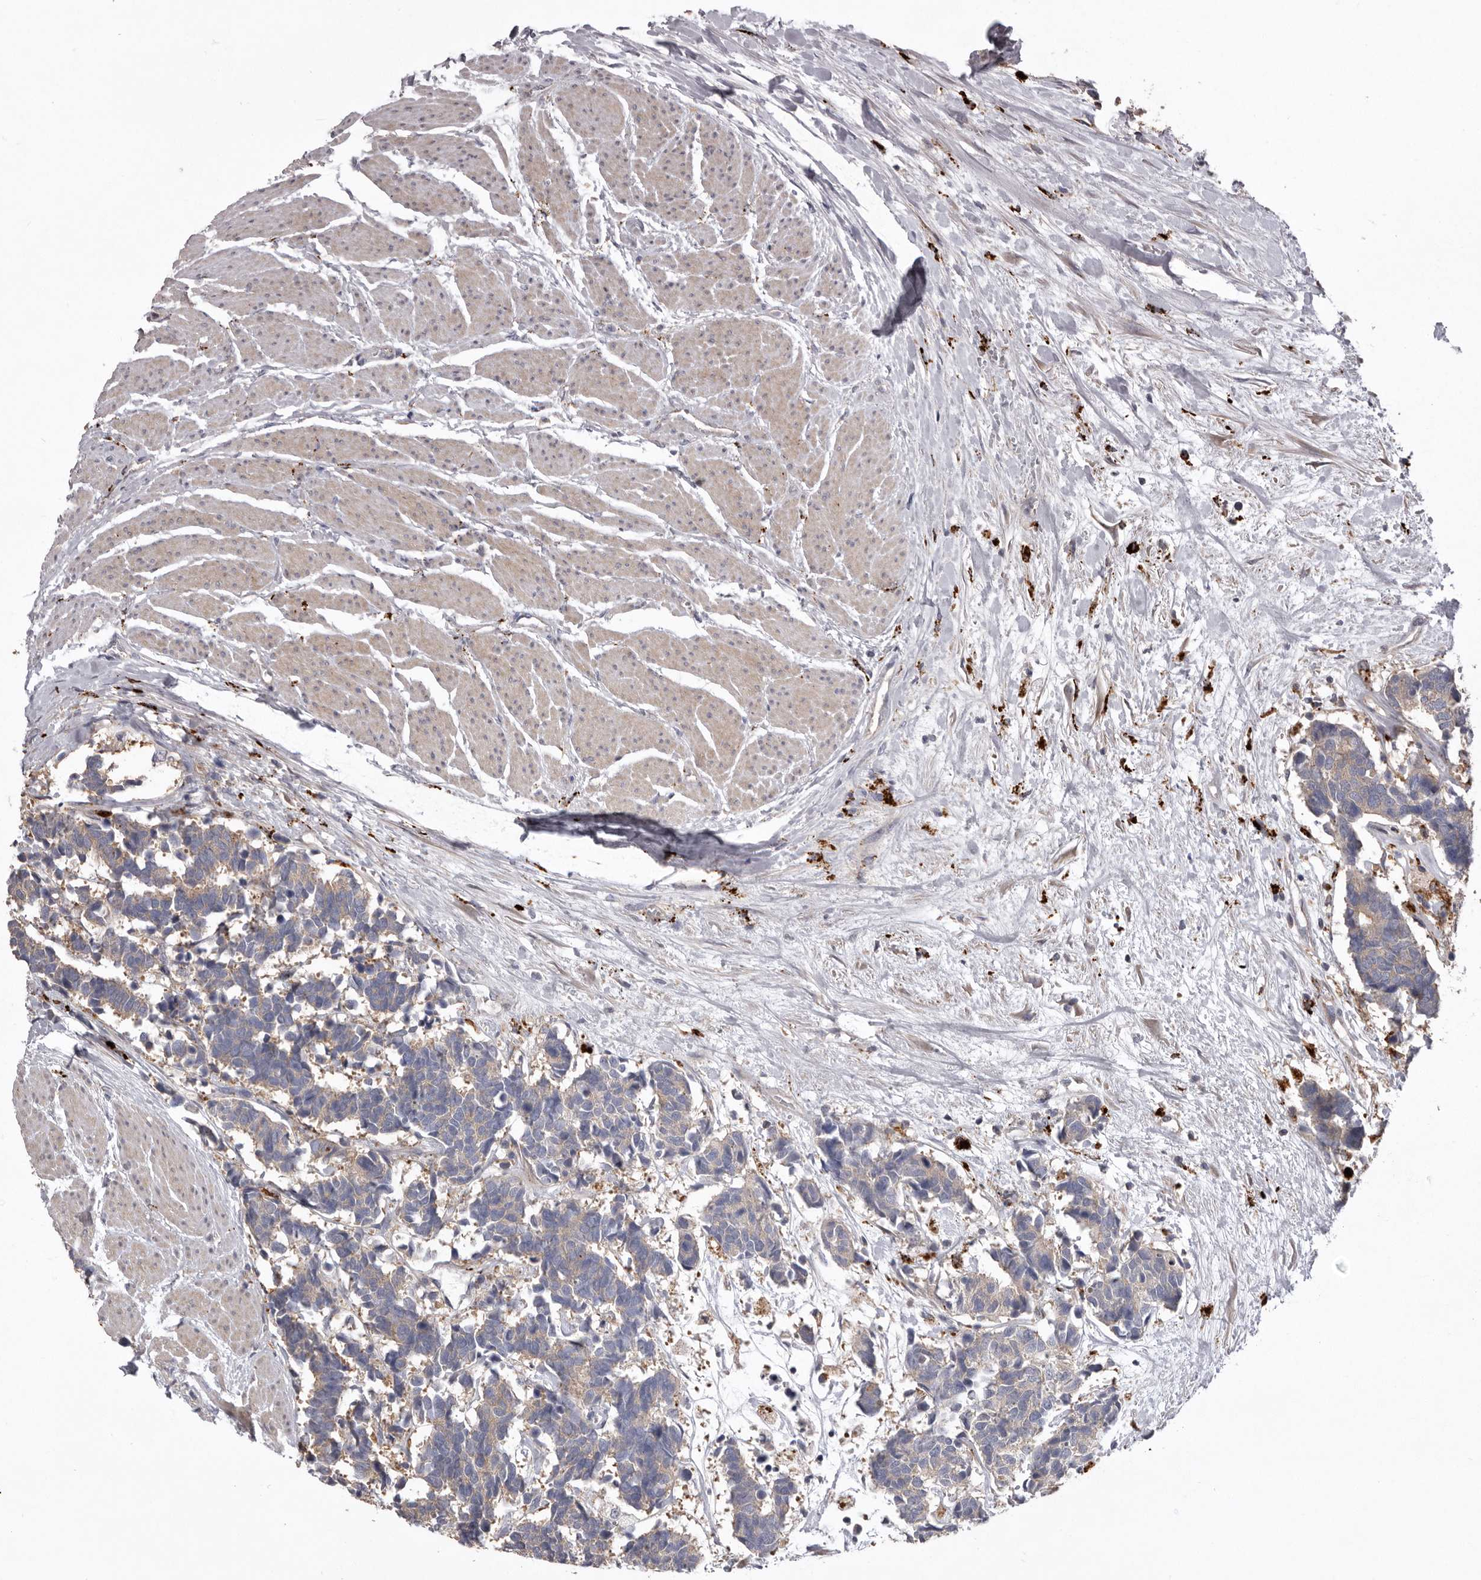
{"staining": {"intensity": "weak", "quantity": ">75%", "location": "cytoplasmic/membranous"}, "tissue": "carcinoid", "cell_type": "Tumor cells", "image_type": "cancer", "snomed": [{"axis": "morphology", "description": "Carcinoma, NOS"}, {"axis": "morphology", "description": "Carcinoid, malignant, NOS"}, {"axis": "topography", "description": "Urinary bladder"}], "caption": "Immunohistochemistry of carcinoid (malignant) displays low levels of weak cytoplasmic/membranous positivity in about >75% of tumor cells. (IHC, brightfield microscopy, high magnification).", "gene": "WDR47", "patient": {"sex": "male", "age": 57}}